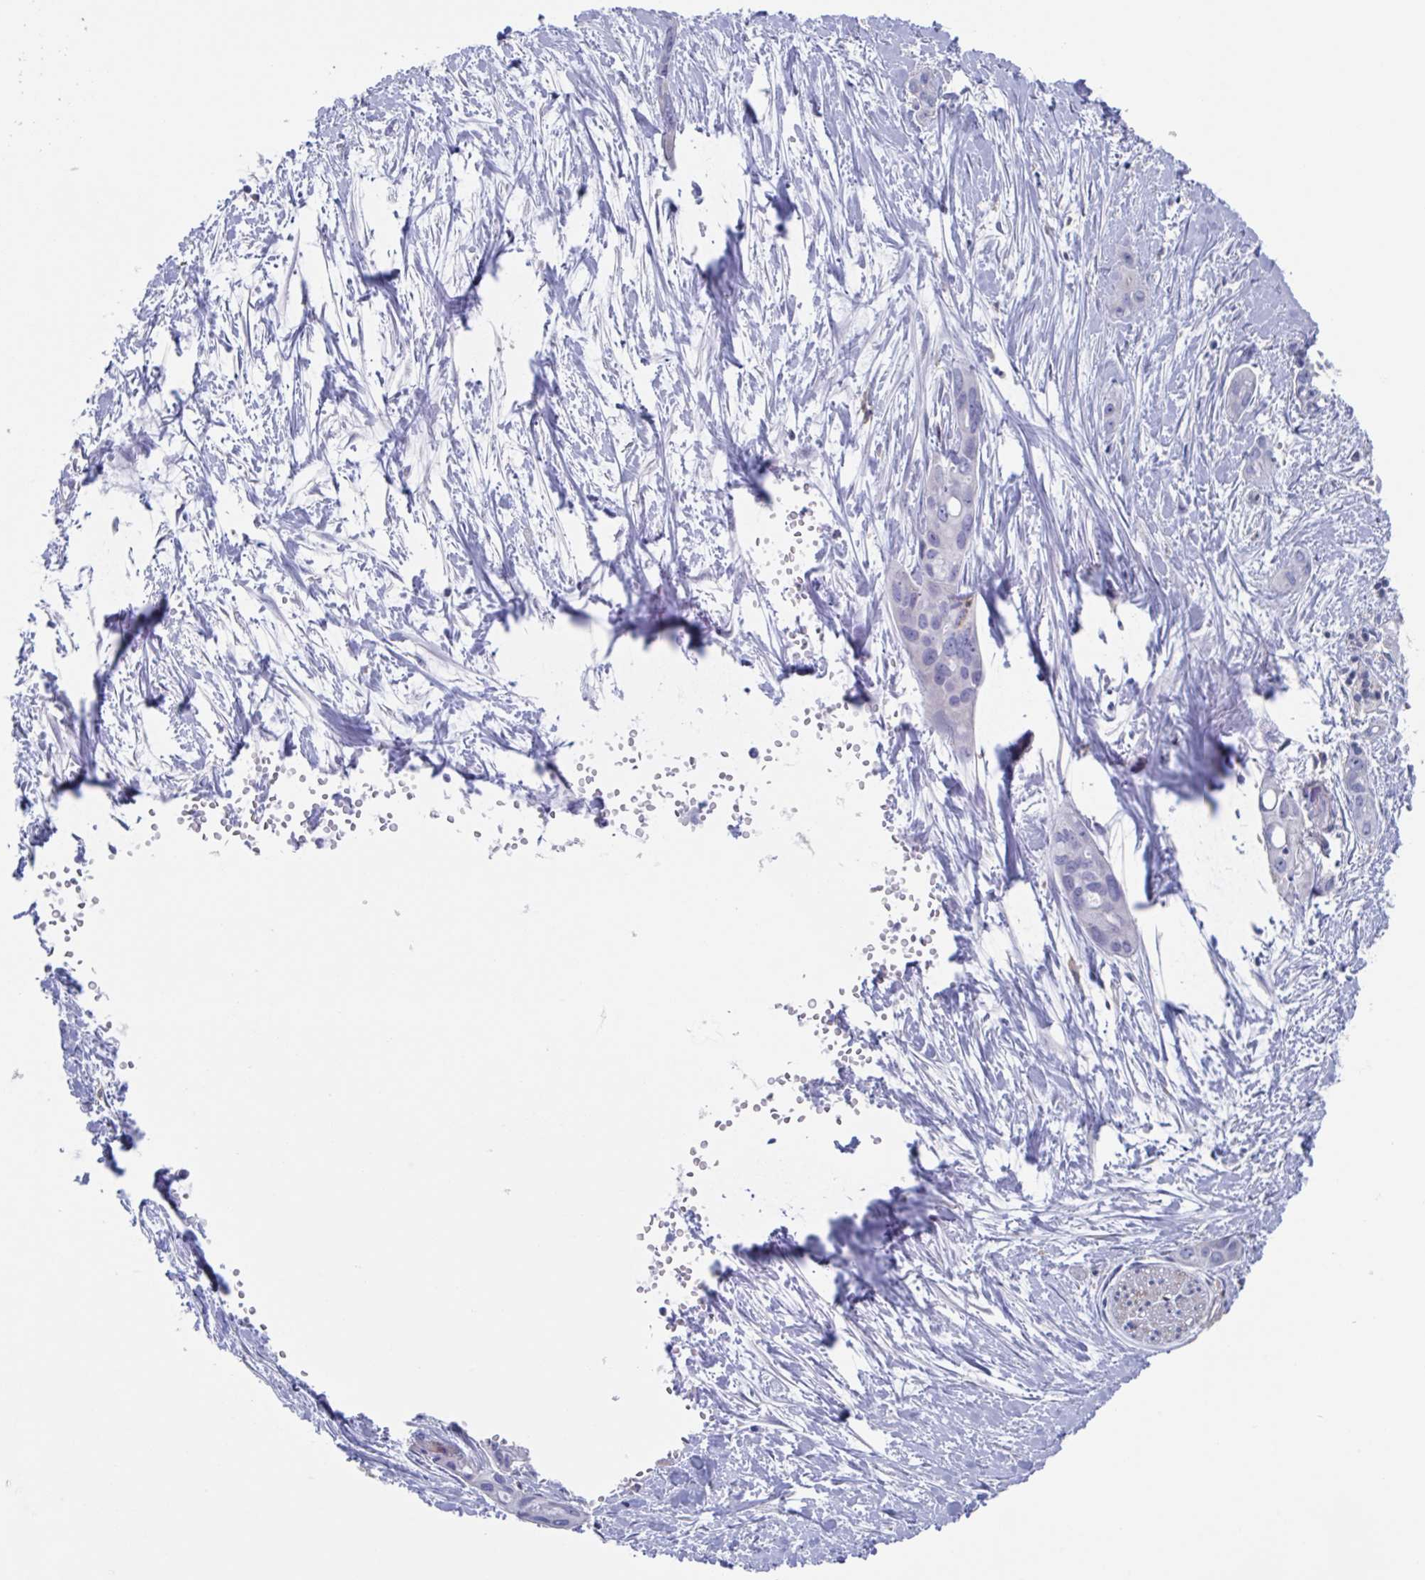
{"staining": {"intensity": "negative", "quantity": "none", "location": "none"}, "tissue": "pancreatic cancer", "cell_type": "Tumor cells", "image_type": "cancer", "snomed": [{"axis": "morphology", "description": "Adenocarcinoma, NOS"}, {"axis": "topography", "description": "Pancreas"}], "caption": "IHC of pancreatic cancer demonstrates no positivity in tumor cells.", "gene": "FCGR3A", "patient": {"sex": "female", "age": 50}}